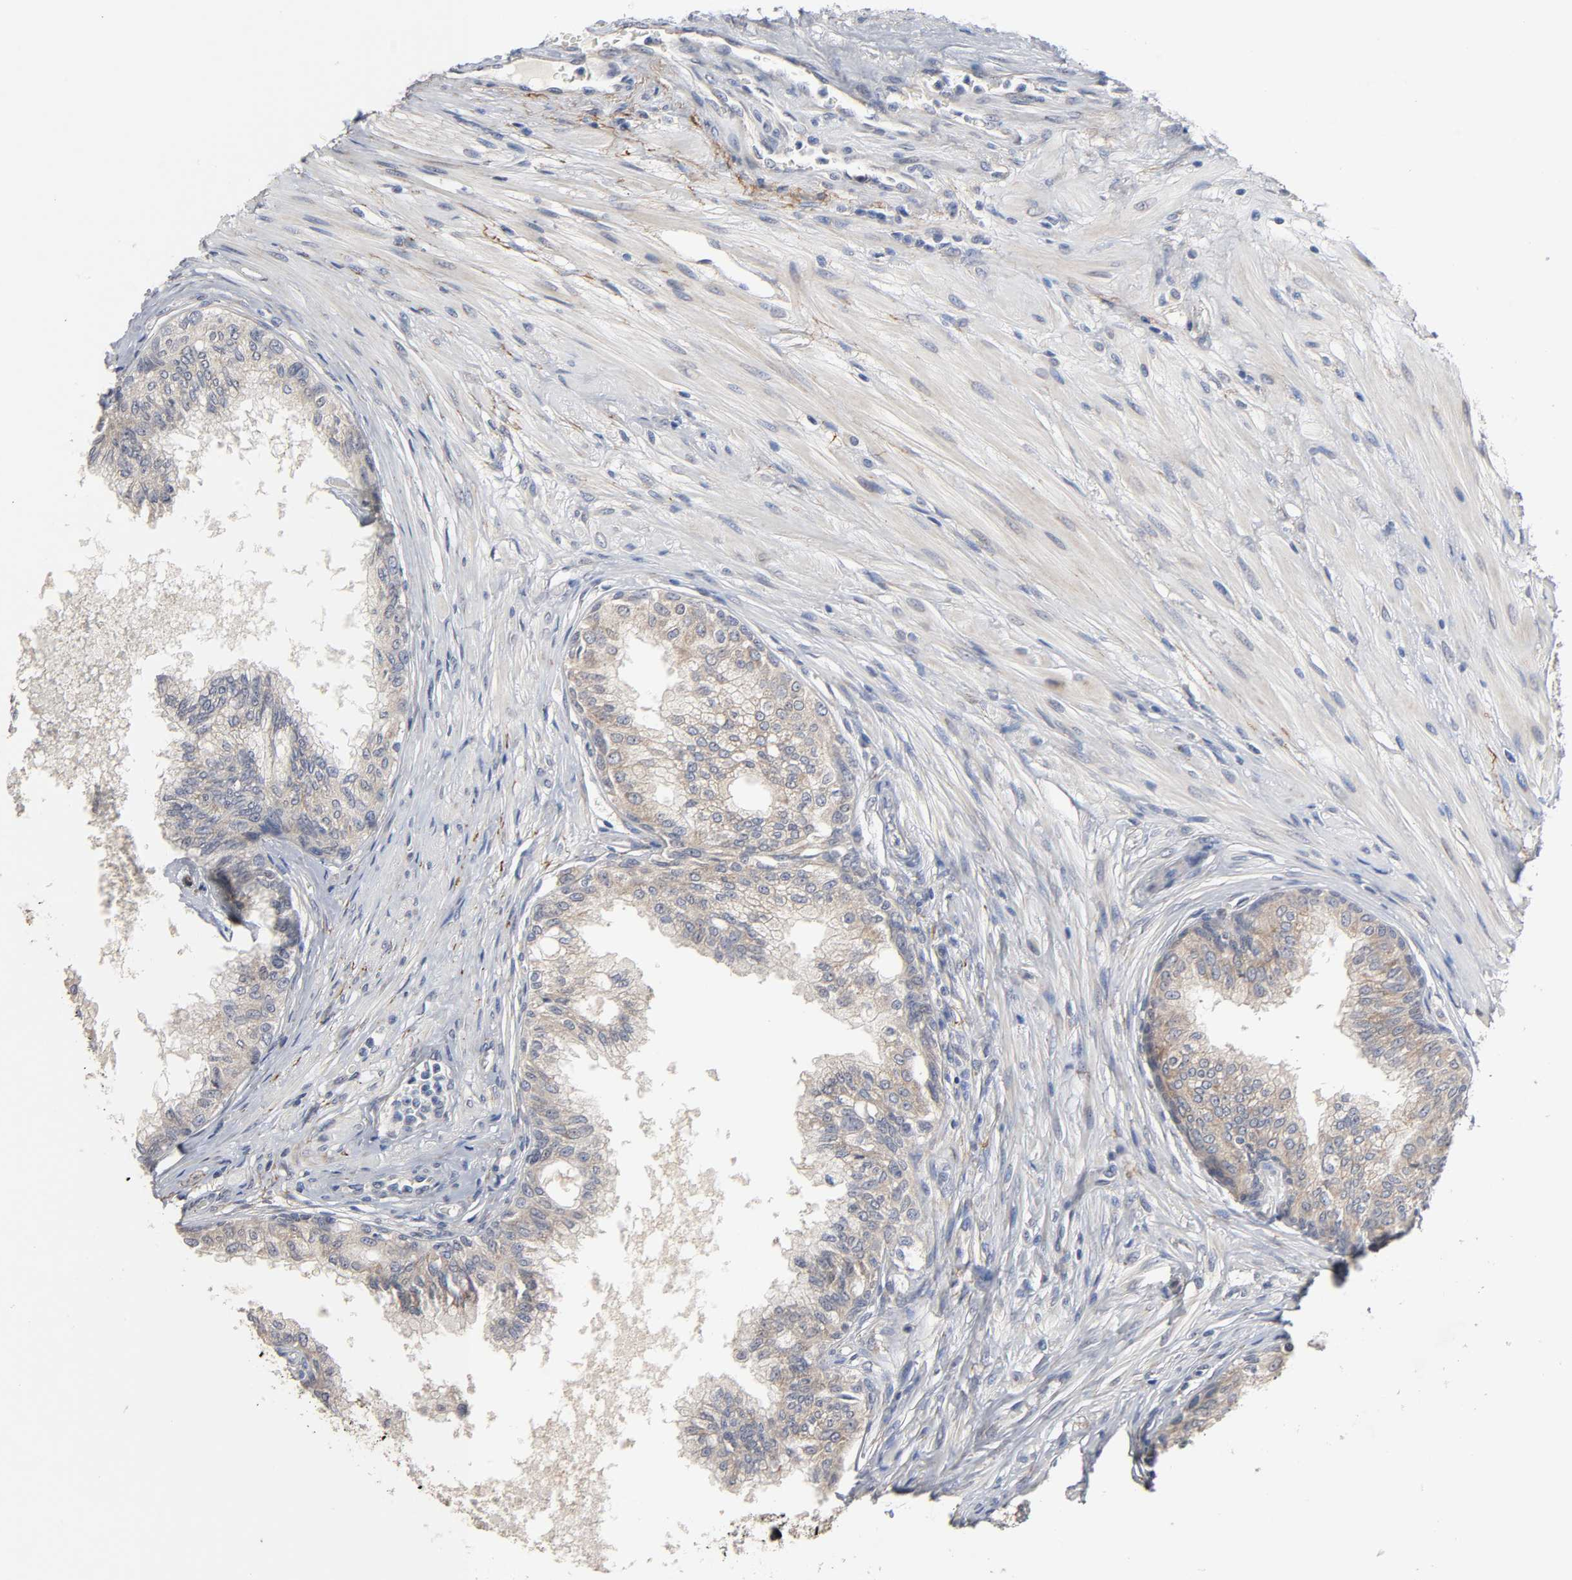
{"staining": {"intensity": "negative", "quantity": "none", "location": "none"}, "tissue": "prostate", "cell_type": "Glandular cells", "image_type": "normal", "snomed": [{"axis": "morphology", "description": "Normal tissue, NOS"}, {"axis": "topography", "description": "Prostate"}, {"axis": "topography", "description": "Seminal veicle"}], "caption": "Protein analysis of benign prostate displays no significant staining in glandular cells.", "gene": "HDLBP", "patient": {"sex": "male", "age": 60}}